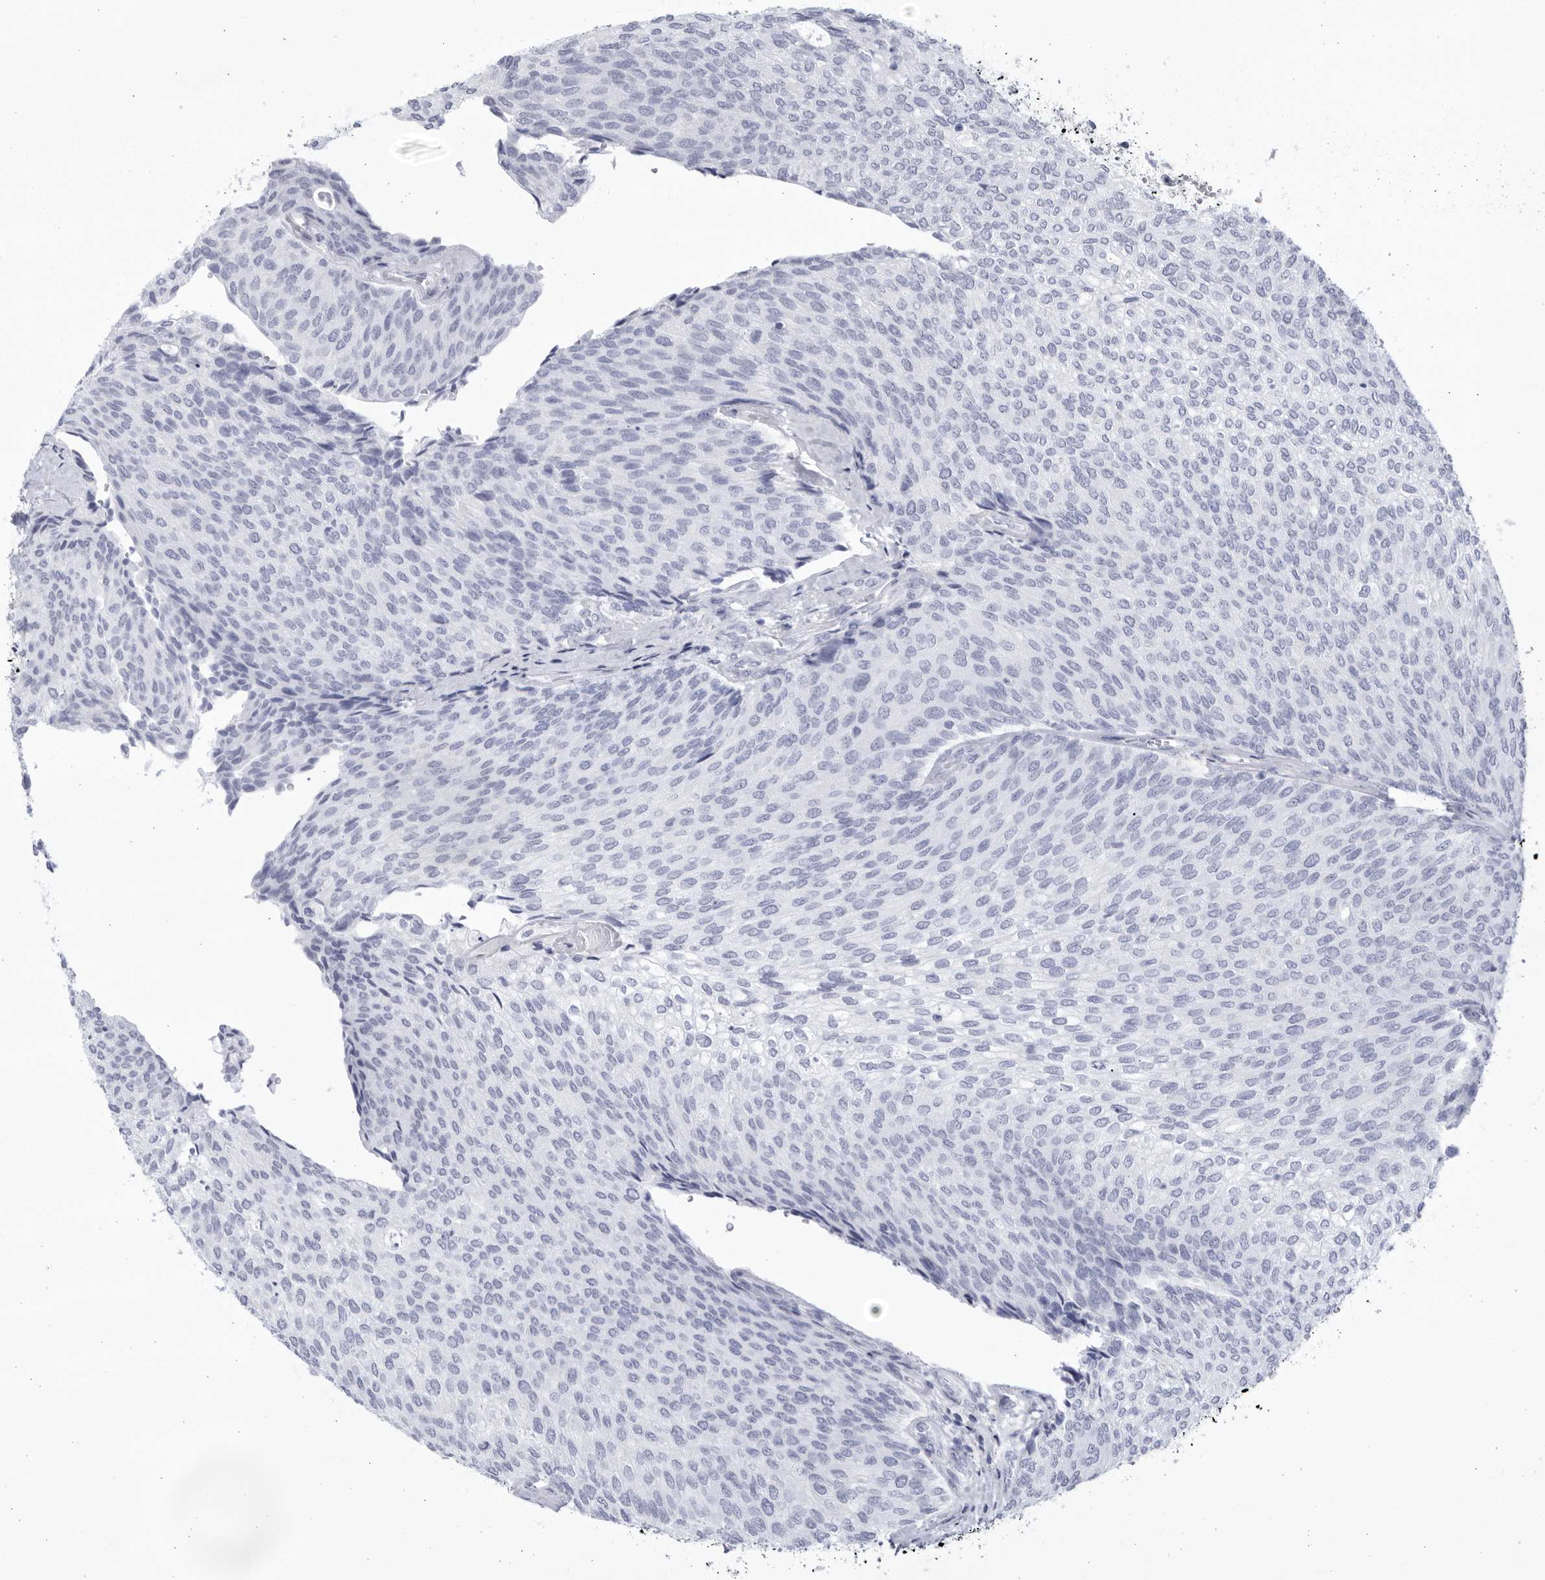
{"staining": {"intensity": "negative", "quantity": "none", "location": "none"}, "tissue": "urothelial cancer", "cell_type": "Tumor cells", "image_type": "cancer", "snomed": [{"axis": "morphology", "description": "Urothelial carcinoma, Low grade"}, {"axis": "topography", "description": "Urinary bladder"}], "caption": "Urothelial carcinoma (low-grade) was stained to show a protein in brown. There is no significant staining in tumor cells.", "gene": "CCDC181", "patient": {"sex": "female", "age": 79}}